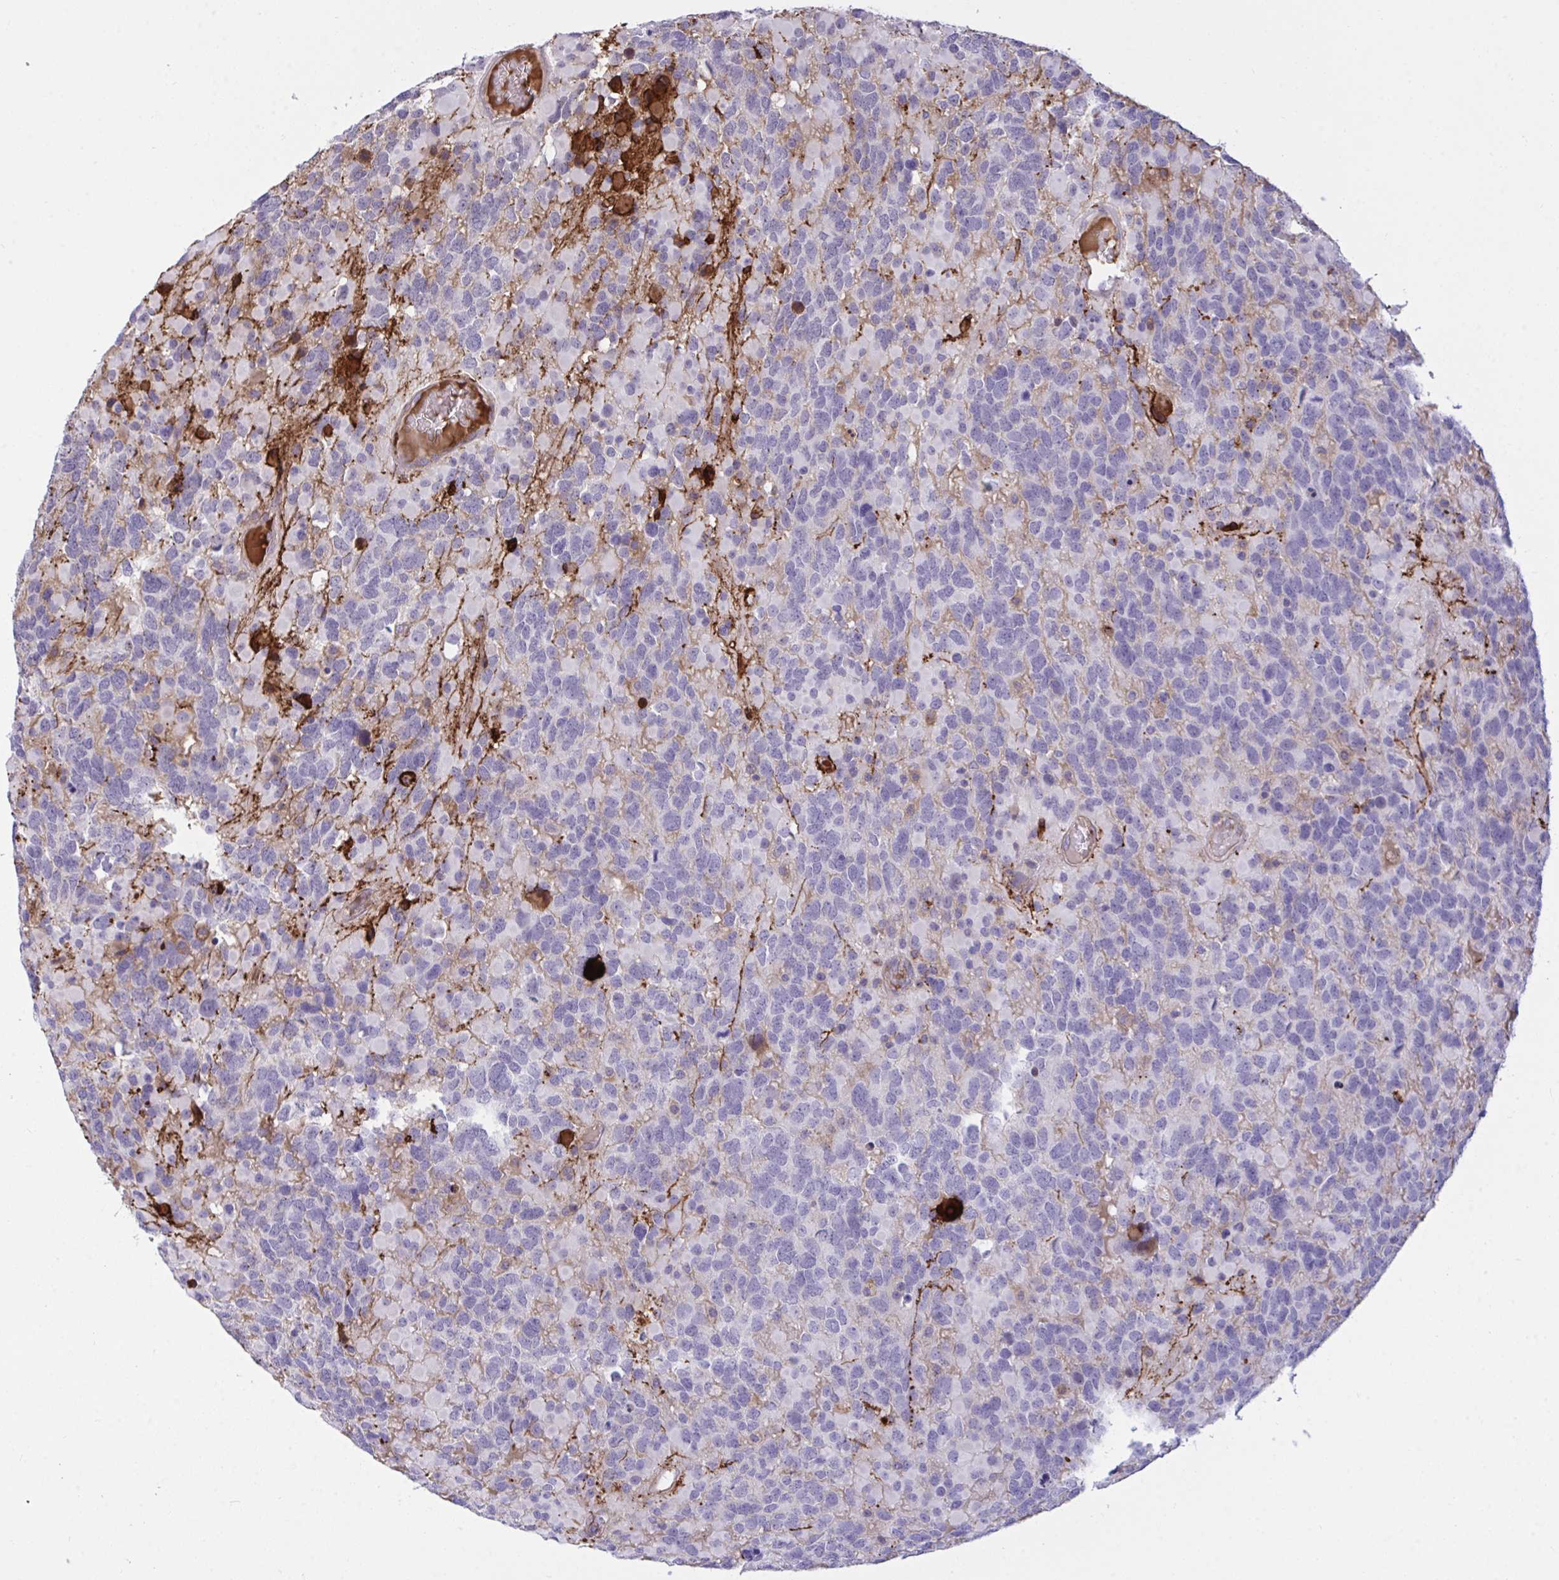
{"staining": {"intensity": "negative", "quantity": "none", "location": "none"}, "tissue": "glioma", "cell_type": "Tumor cells", "image_type": "cancer", "snomed": [{"axis": "morphology", "description": "Glioma, malignant, High grade"}, {"axis": "topography", "description": "Brain"}], "caption": "An IHC micrograph of glioma is shown. There is no staining in tumor cells of glioma. (DAB (3,3'-diaminobenzidine) immunohistochemistry (IHC), high magnification).", "gene": "F2", "patient": {"sex": "female", "age": 40}}